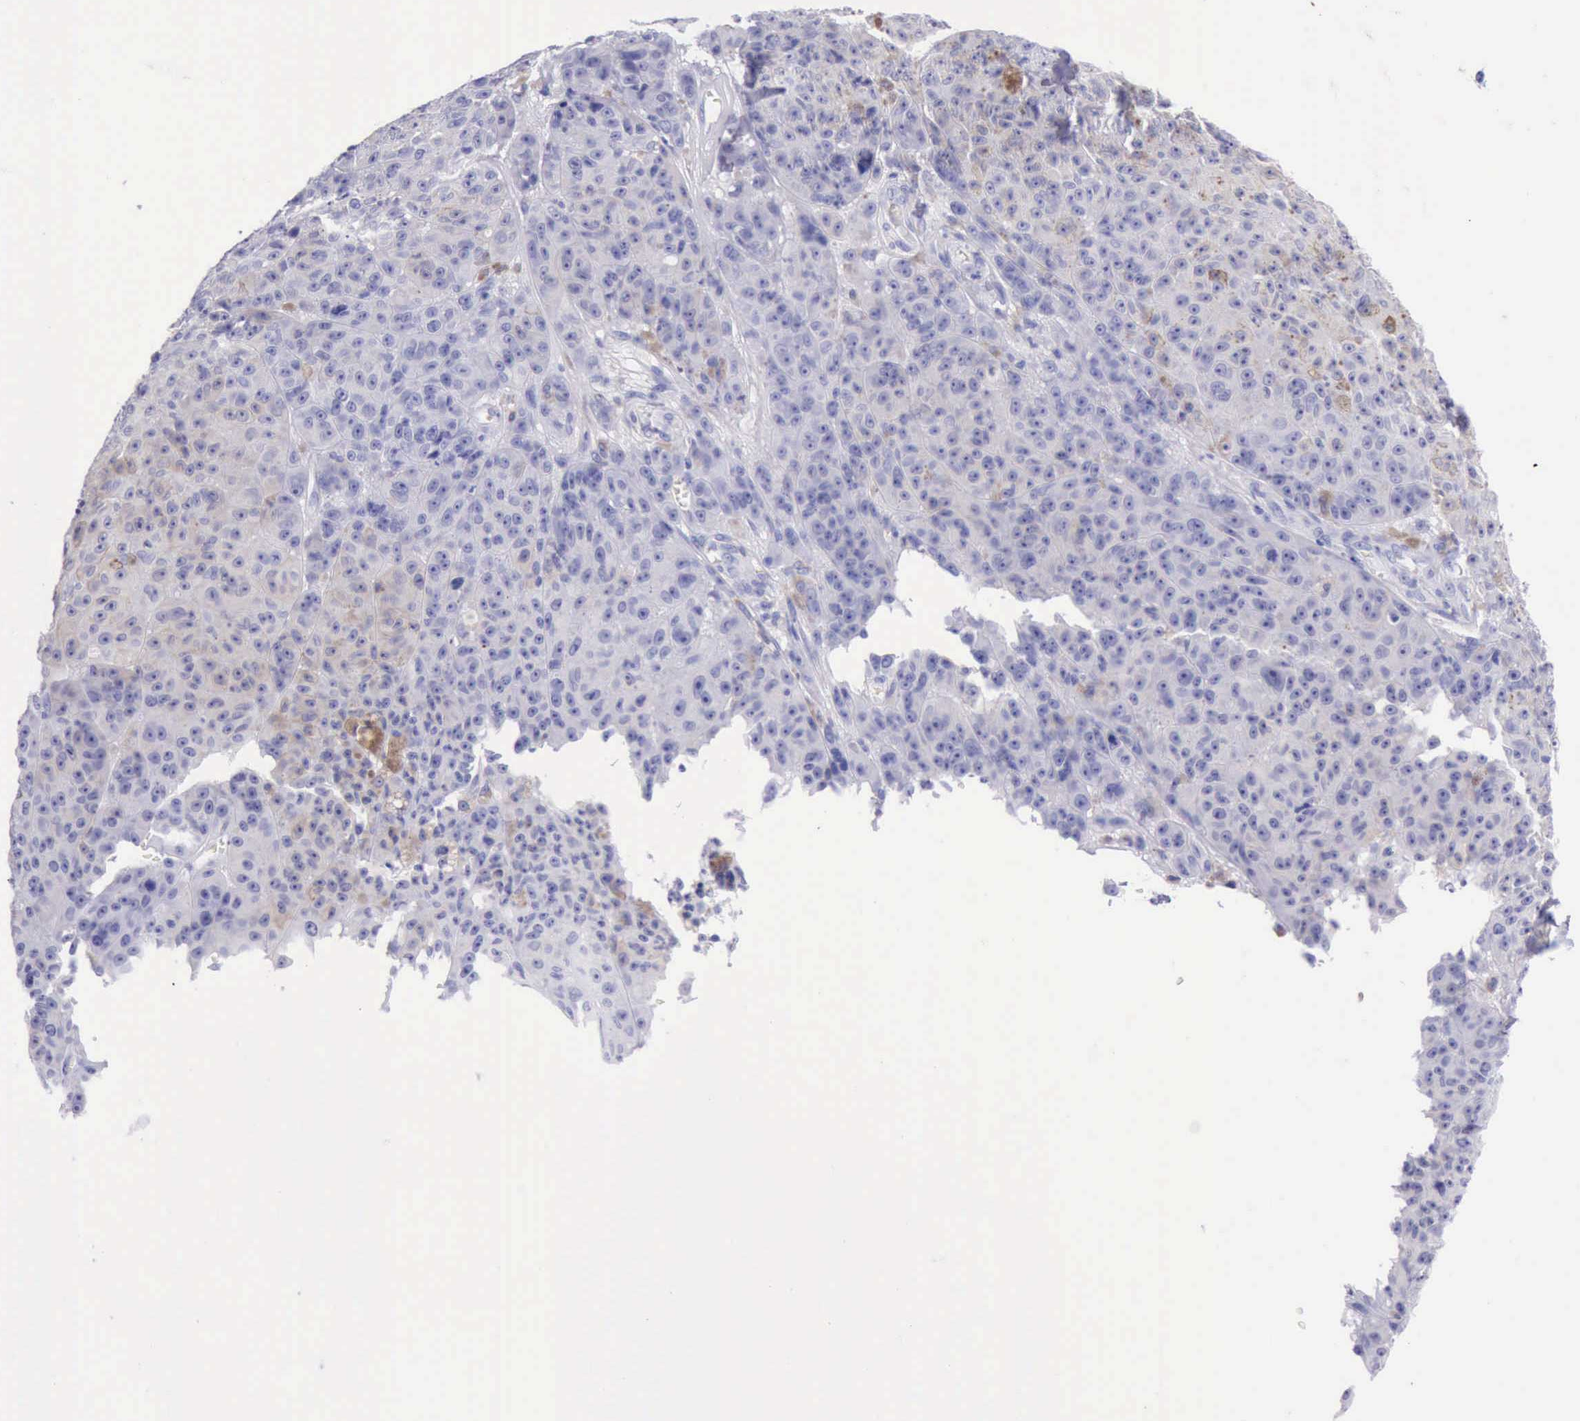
{"staining": {"intensity": "weak", "quantity": "<25%", "location": "cytoplasmic/membranous"}, "tissue": "melanoma", "cell_type": "Tumor cells", "image_type": "cancer", "snomed": [{"axis": "morphology", "description": "Malignant melanoma, NOS"}, {"axis": "topography", "description": "Skin"}], "caption": "This is an immunohistochemistry (IHC) histopathology image of malignant melanoma. There is no positivity in tumor cells.", "gene": "KRT8", "patient": {"sex": "male", "age": 64}}